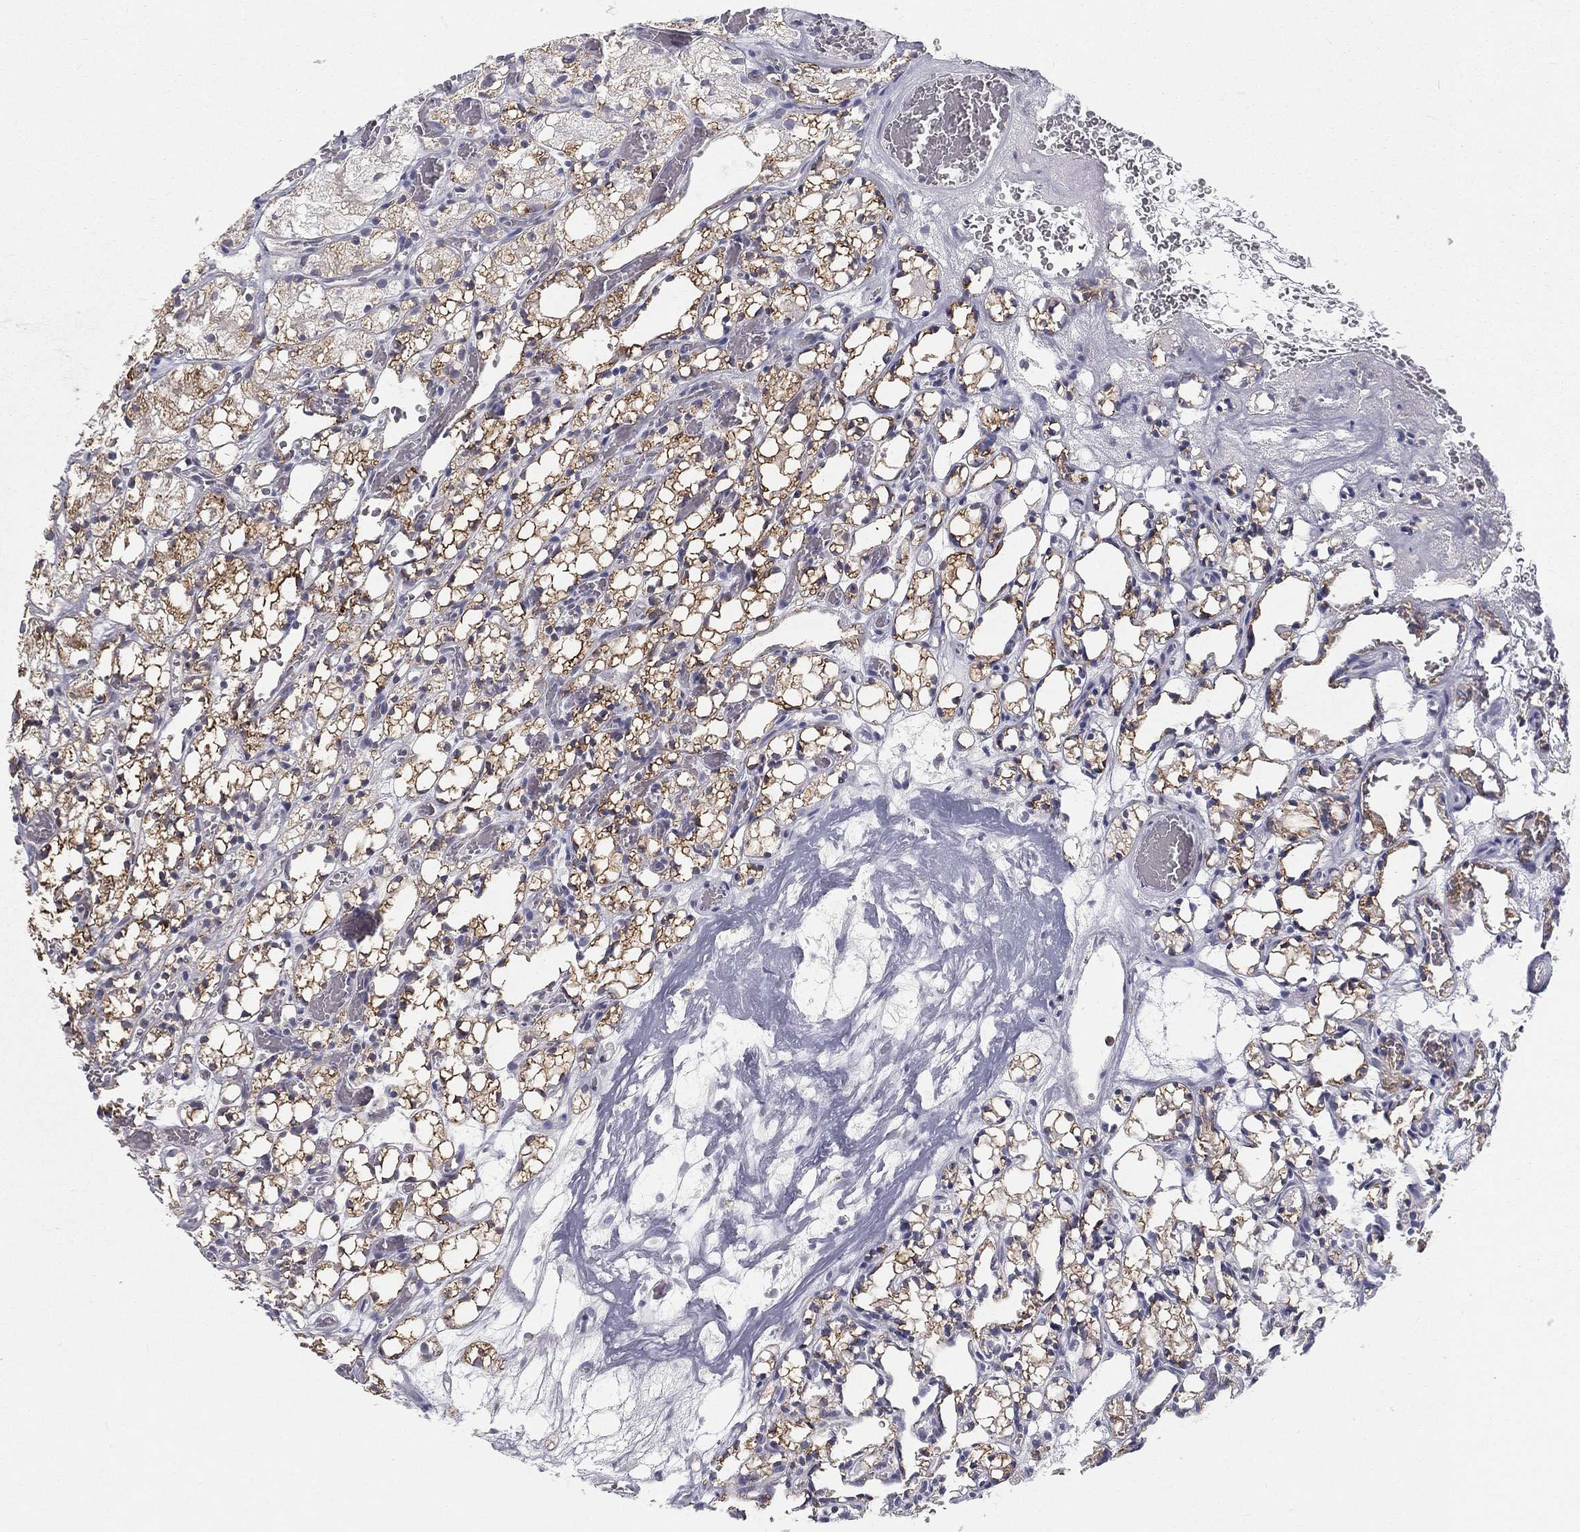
{"staining": {"intensity": "moderate", "quantity": "25%-75%", "location": "cytoplasmic/membranous"}, "tissue": "renal cancer", "cell_type": "Tumor cells", "image_type": "cancer", "snomed": [{"axis": "morphology", "description": "Adenocarcinoma, NOS"}, {"axis": "topography", "description": "Kidney"}], "caption": "Tumor cells display medium levels of moderate cytoplasmic/membranous staining in about 25%-75% of cells in adenocarcinoma (renal). (DAB (3,3'-diaminobenzidine) = brown stain, brightfield microscopy at high magnification).", "gene": "HADH", "patient": {"sex": "female", "age": 69}}